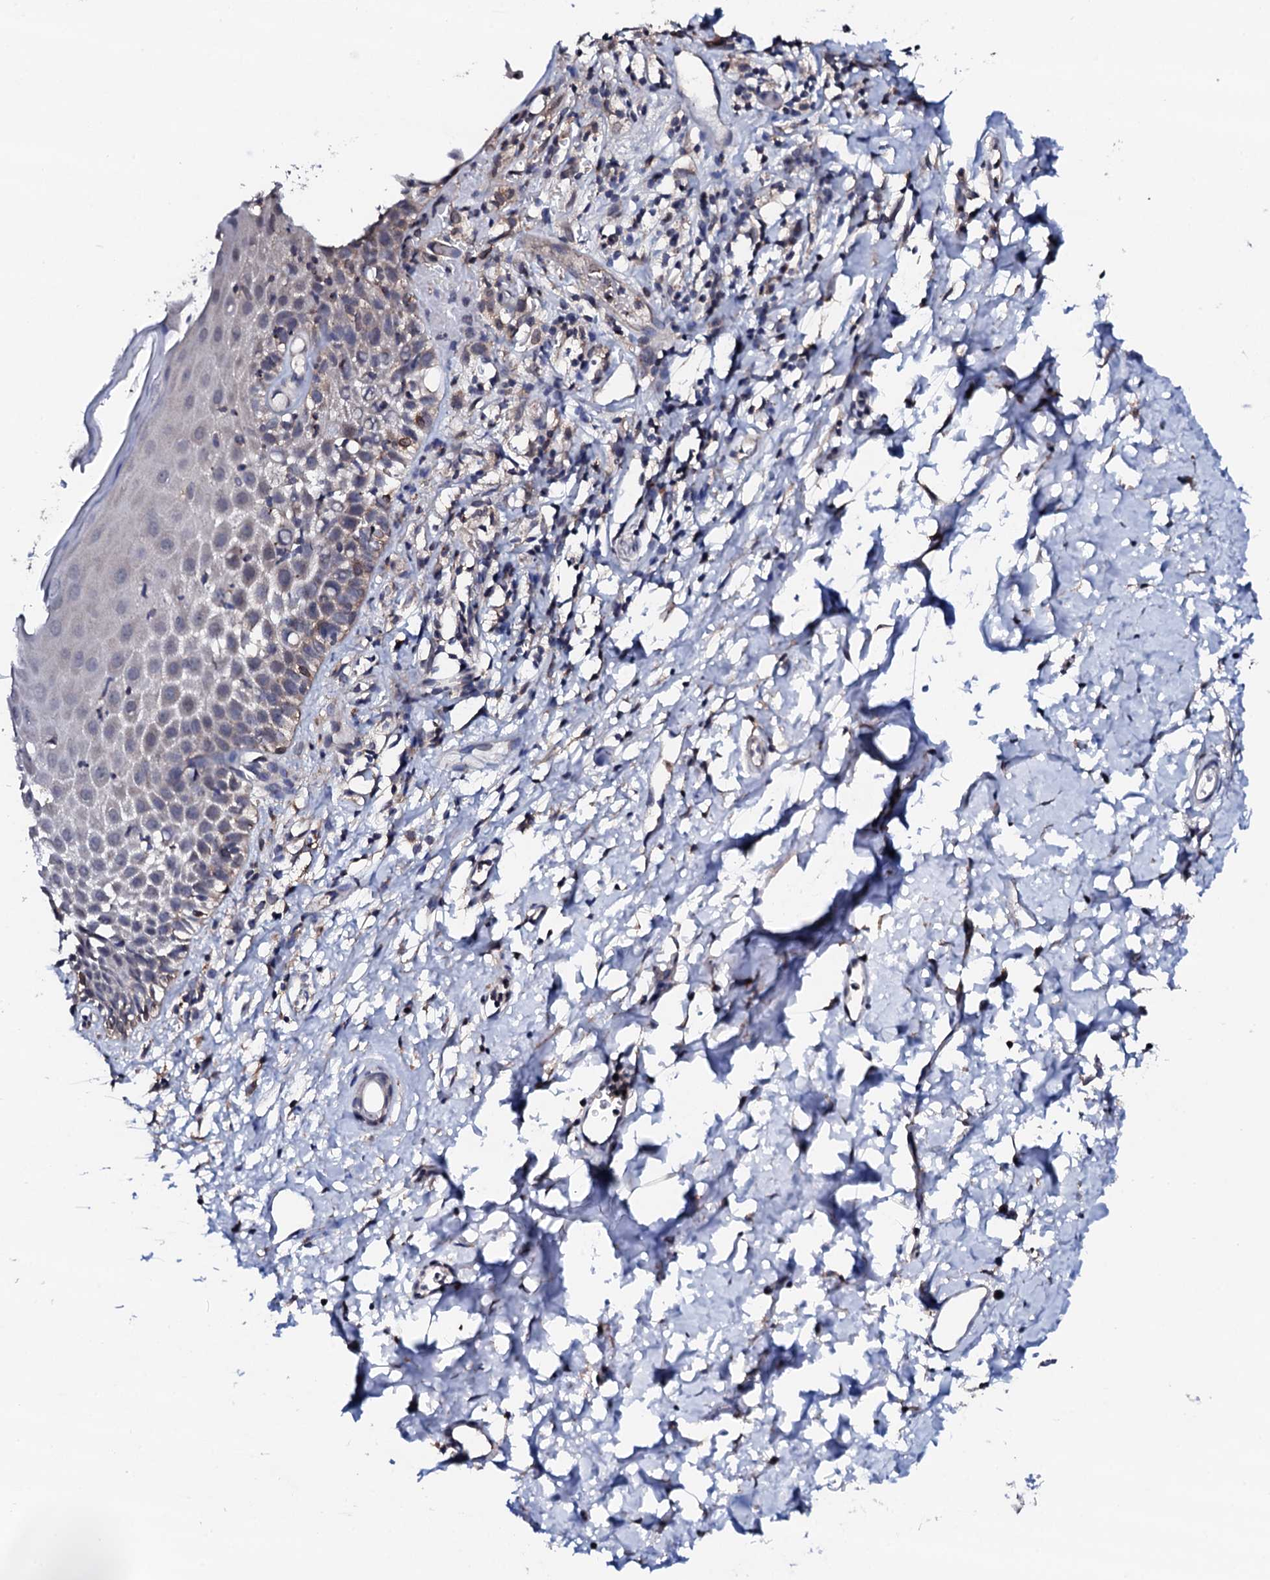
{"staining": {"intensity": "moderate", "quantity": "<25%", "location": "cytoplasmic/membranous"}, "tissue": "skin", "cell_type": "Epidermal cells", "image_type": "normal", "snomed": [{"axis": "morphology", "description": "Normal tissue, NOS"}, {"axis": "topography", "description": "Vulva"}], "caption": "Skin stained with a brown dye shows moderate cytoplasmic/membranous positive positivity in approximately <25% of epidermal cells.", "gene": "EDC3", "patient": {"sex": "female", "age": 68}}